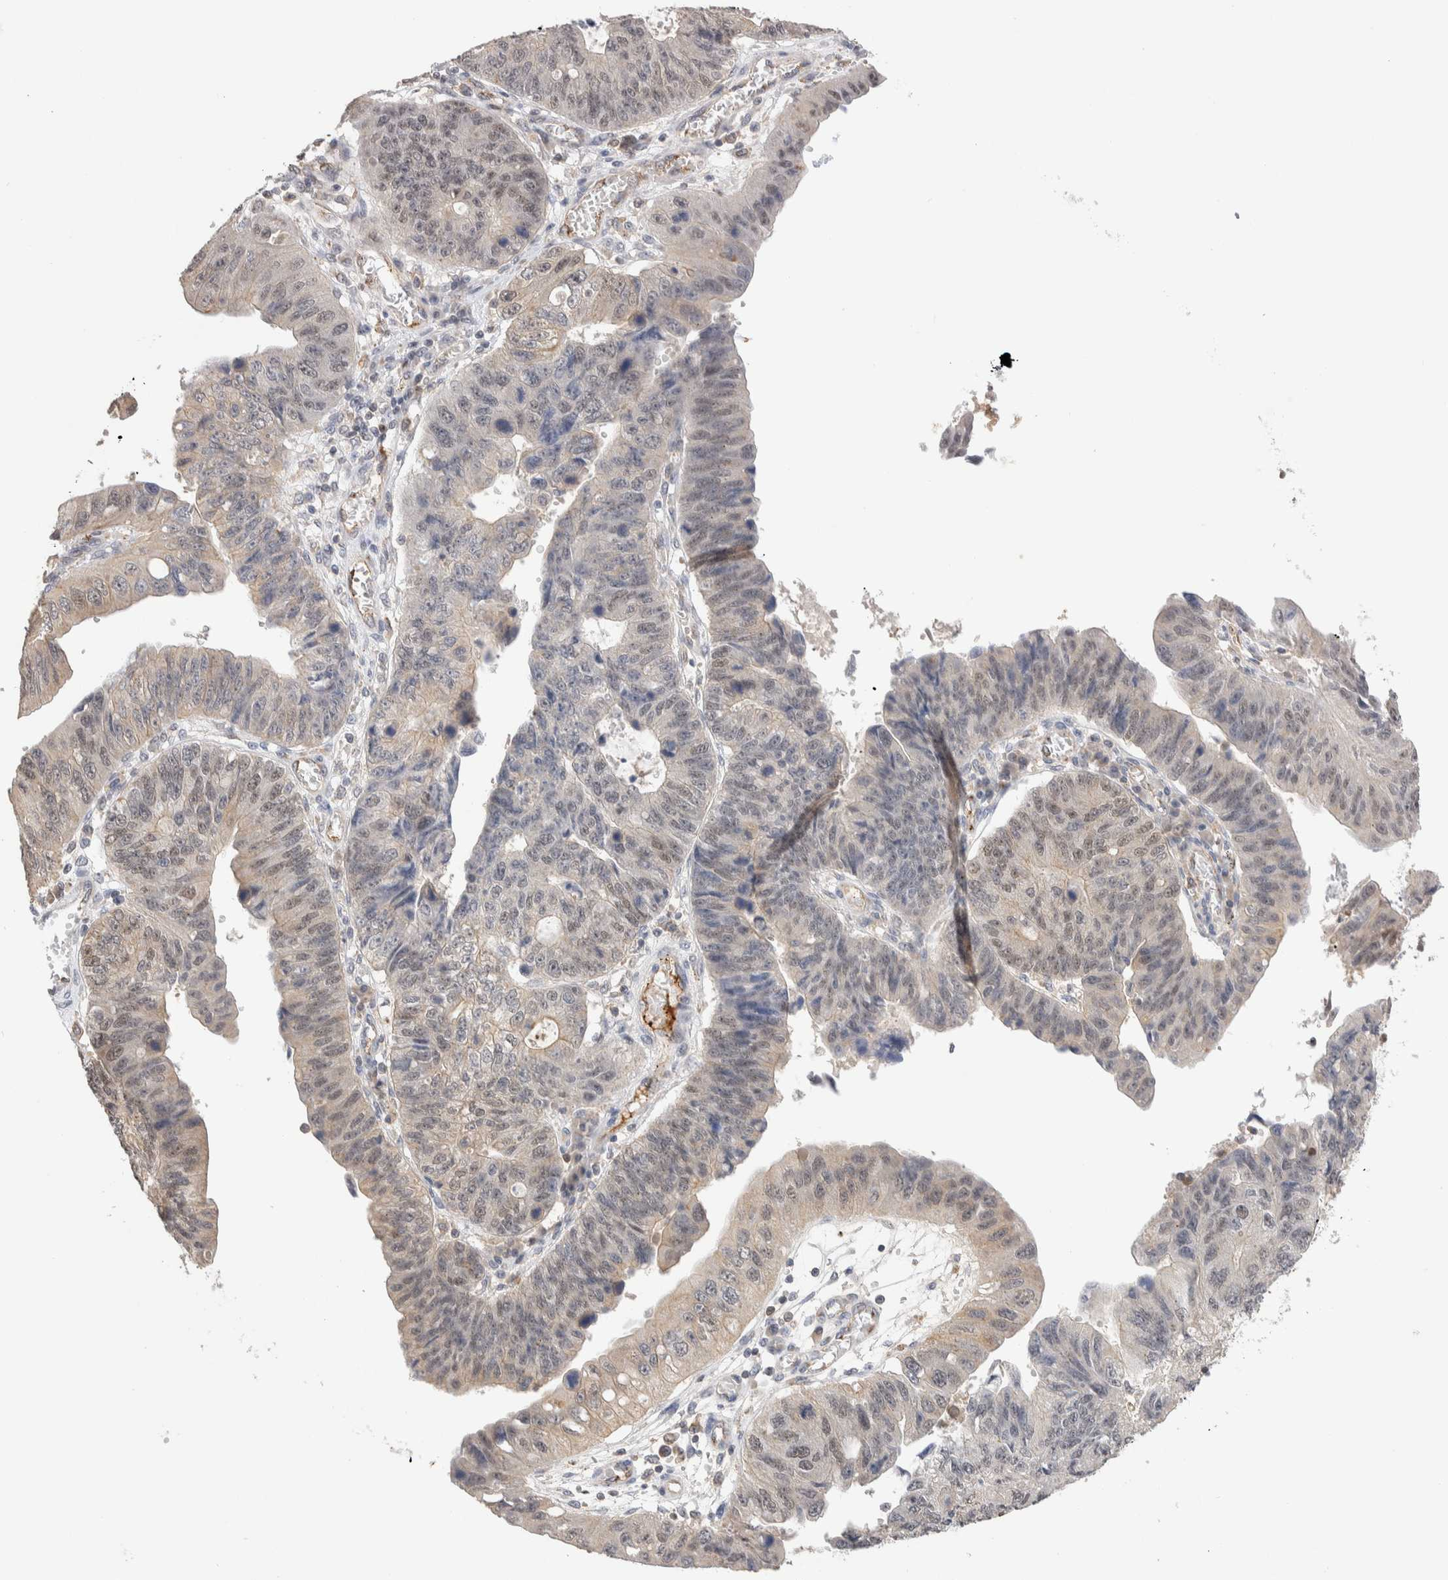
{"staining": {"intensity": "weak", "quantity": "<25%", "location": "nuclear"}, "tissue": "stomach cancer", "cell_type": "Tumor cells", "image_type": "cancer", "snomed": [{"axis": "morphology", "description": "Adenocarcinoma, NOS"}, {"axis": "topography", "description": "Stomach"}], "caption": "Tumor cells show no significant expression in stomach cancer.", "gene": "NSMAF", "patient": {"sex": "male", "age": 59}}